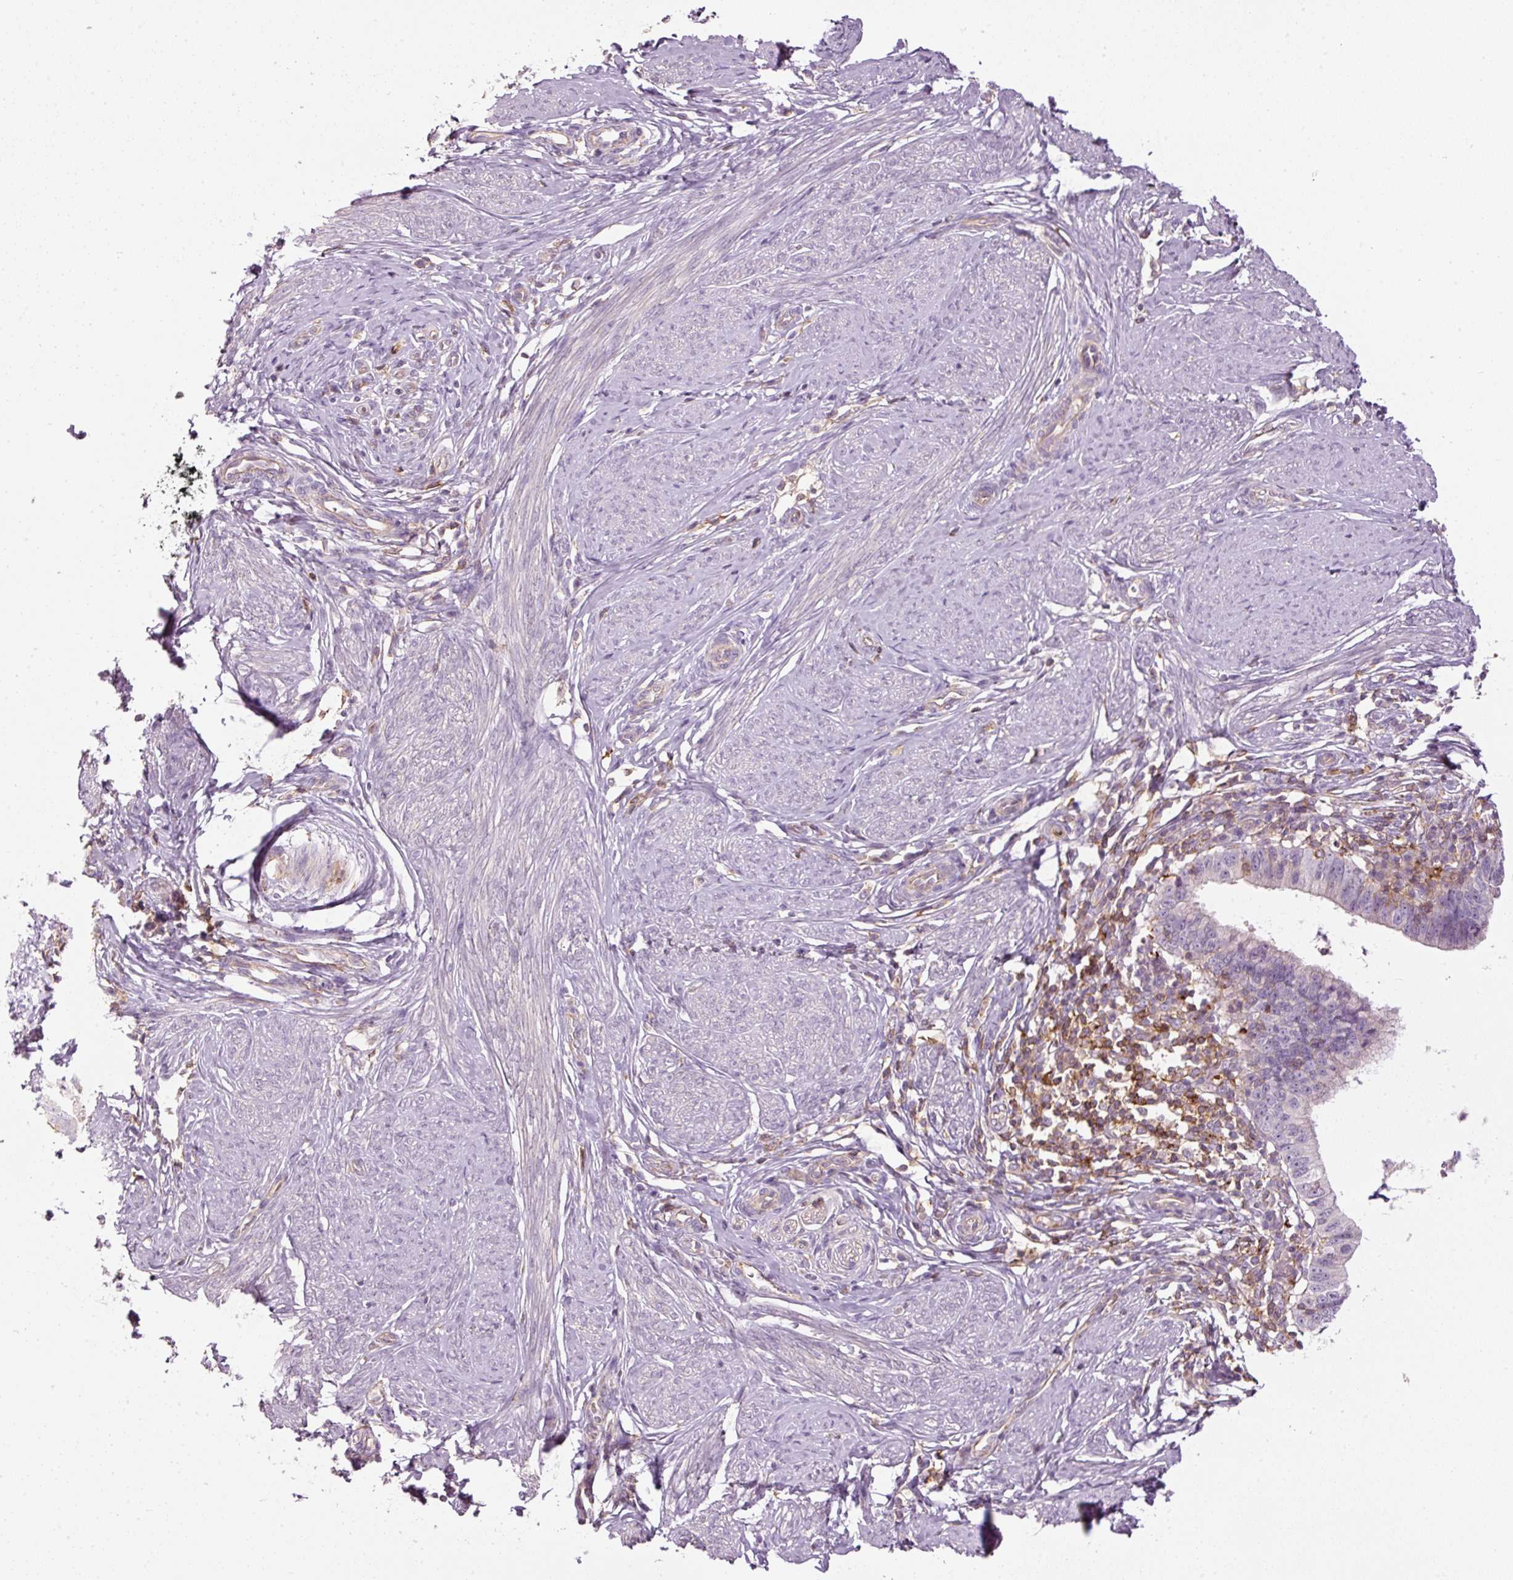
{"staining": {"intensity": "negative", "quantity": "none", "location": "none"}, "tissue": "cervical cancer", "cell_type": "Tumor cells", "image_type": "cancer", "snomed": [{"axis": "morphology", "description": "Adenocarcinoma, NOS"}, {"axis": "topography", "description": "Cervix"}], "caption": "Cervical cancer (adenocarcinoma) stained for a protein using immunohistochemistry (IHC) displays no positivity tumor cells.", "gene": "SIPA1", "patient": {"sex": "female", "age": 36}}